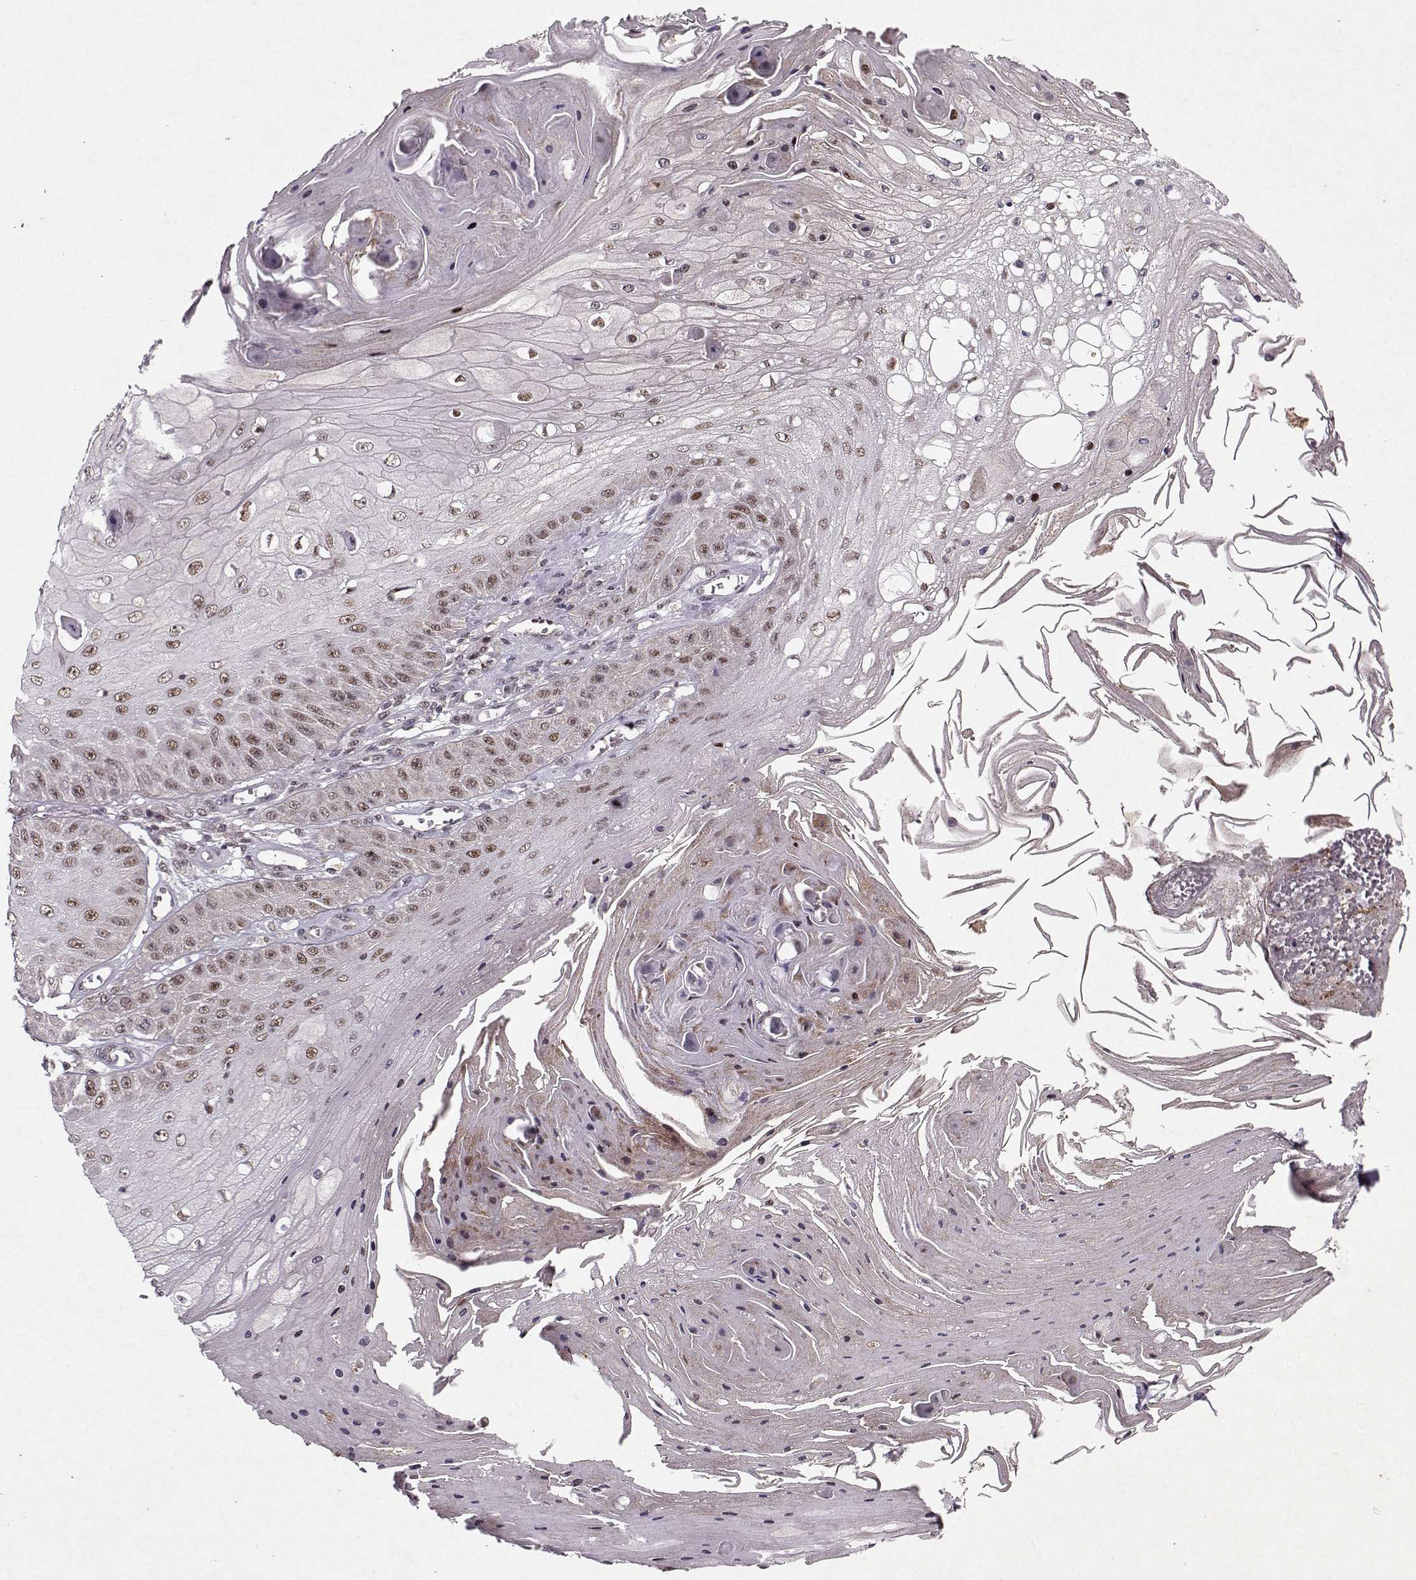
{"staining": {"intensity": "moderate", "quantity": ">75%", "location": "nuclear"}, "tissue": "skin cancer", "cell_type": "Tumor cells", "image_type": "cancer", "snomed": [{"axis": "morphology", "description": "Squamous cell carcinoma, NOS"}, {"axis": "topography", "description": "Skin"}], "caption": "The image exhibits staining of skin squamous cell carcinoma, revealing moderate nuclear protein staining (brown color) within tumor cells.", "gene": "PSMA7", "patient": {"sex": "male", "age": 70}}